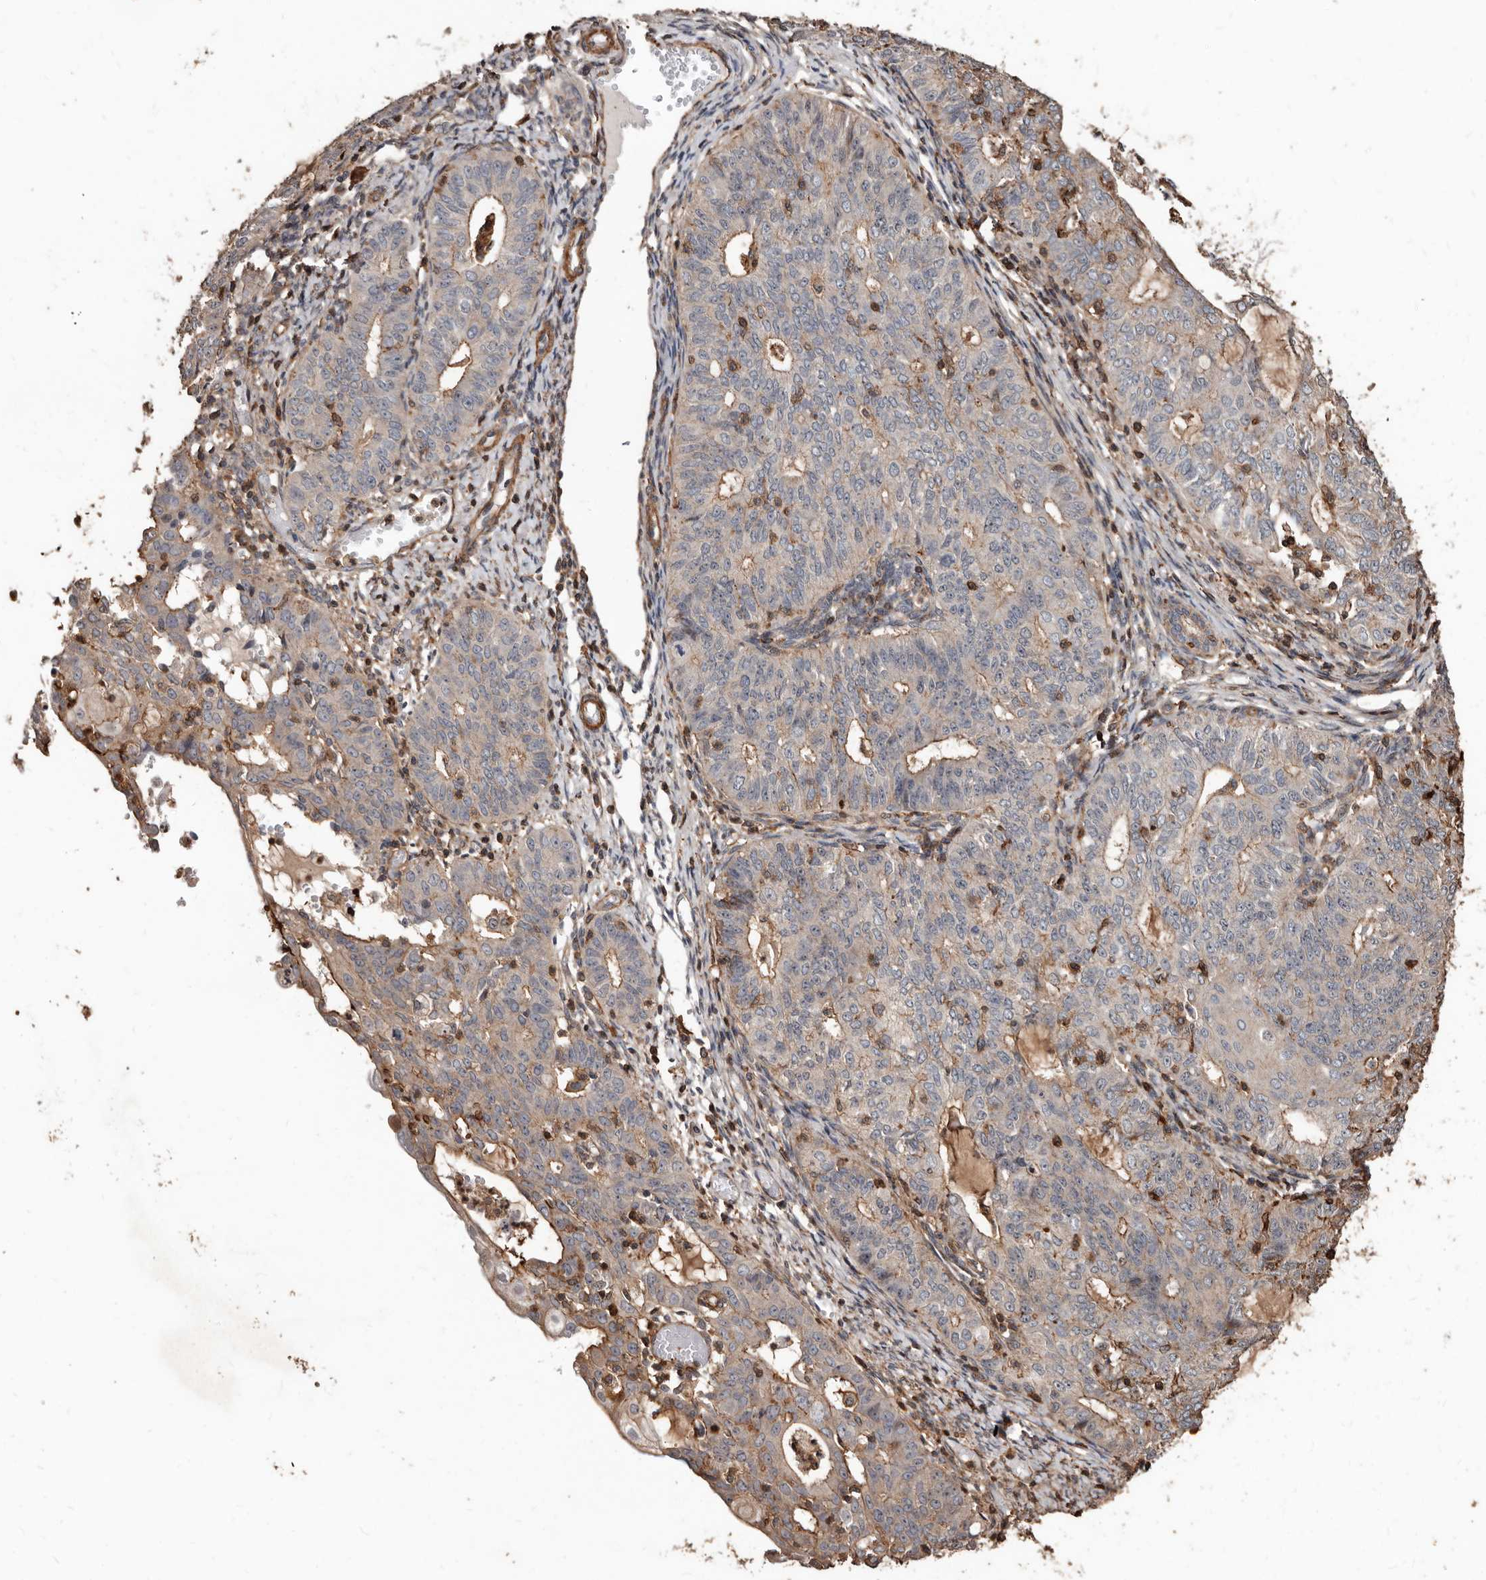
{"staining": {"intensity": "moderate", "quantity": "<25%", "location": "cytoplasmic/membranous"}, "tissue": "endometrial cancer", "cell_type": "Tumor cells", "image_type": "cancer", "snomed": [{"axis": "morphology", "description": "Adenocarcinoma, NOS"}, {"axis": "topography", "description": "Endometrium"}], "caption": "Moderate cytoplasmic/membranous protein positivity is appreciated in approximately <25% of tumor cells in endometrial cancer. The staining is performed using DAB brown chromogen to label protein expression. The nuclei are counter-stained blue using hematoxylin.", "gene": "GSK3A", "patient": {"sex": "female", "age": 32}}